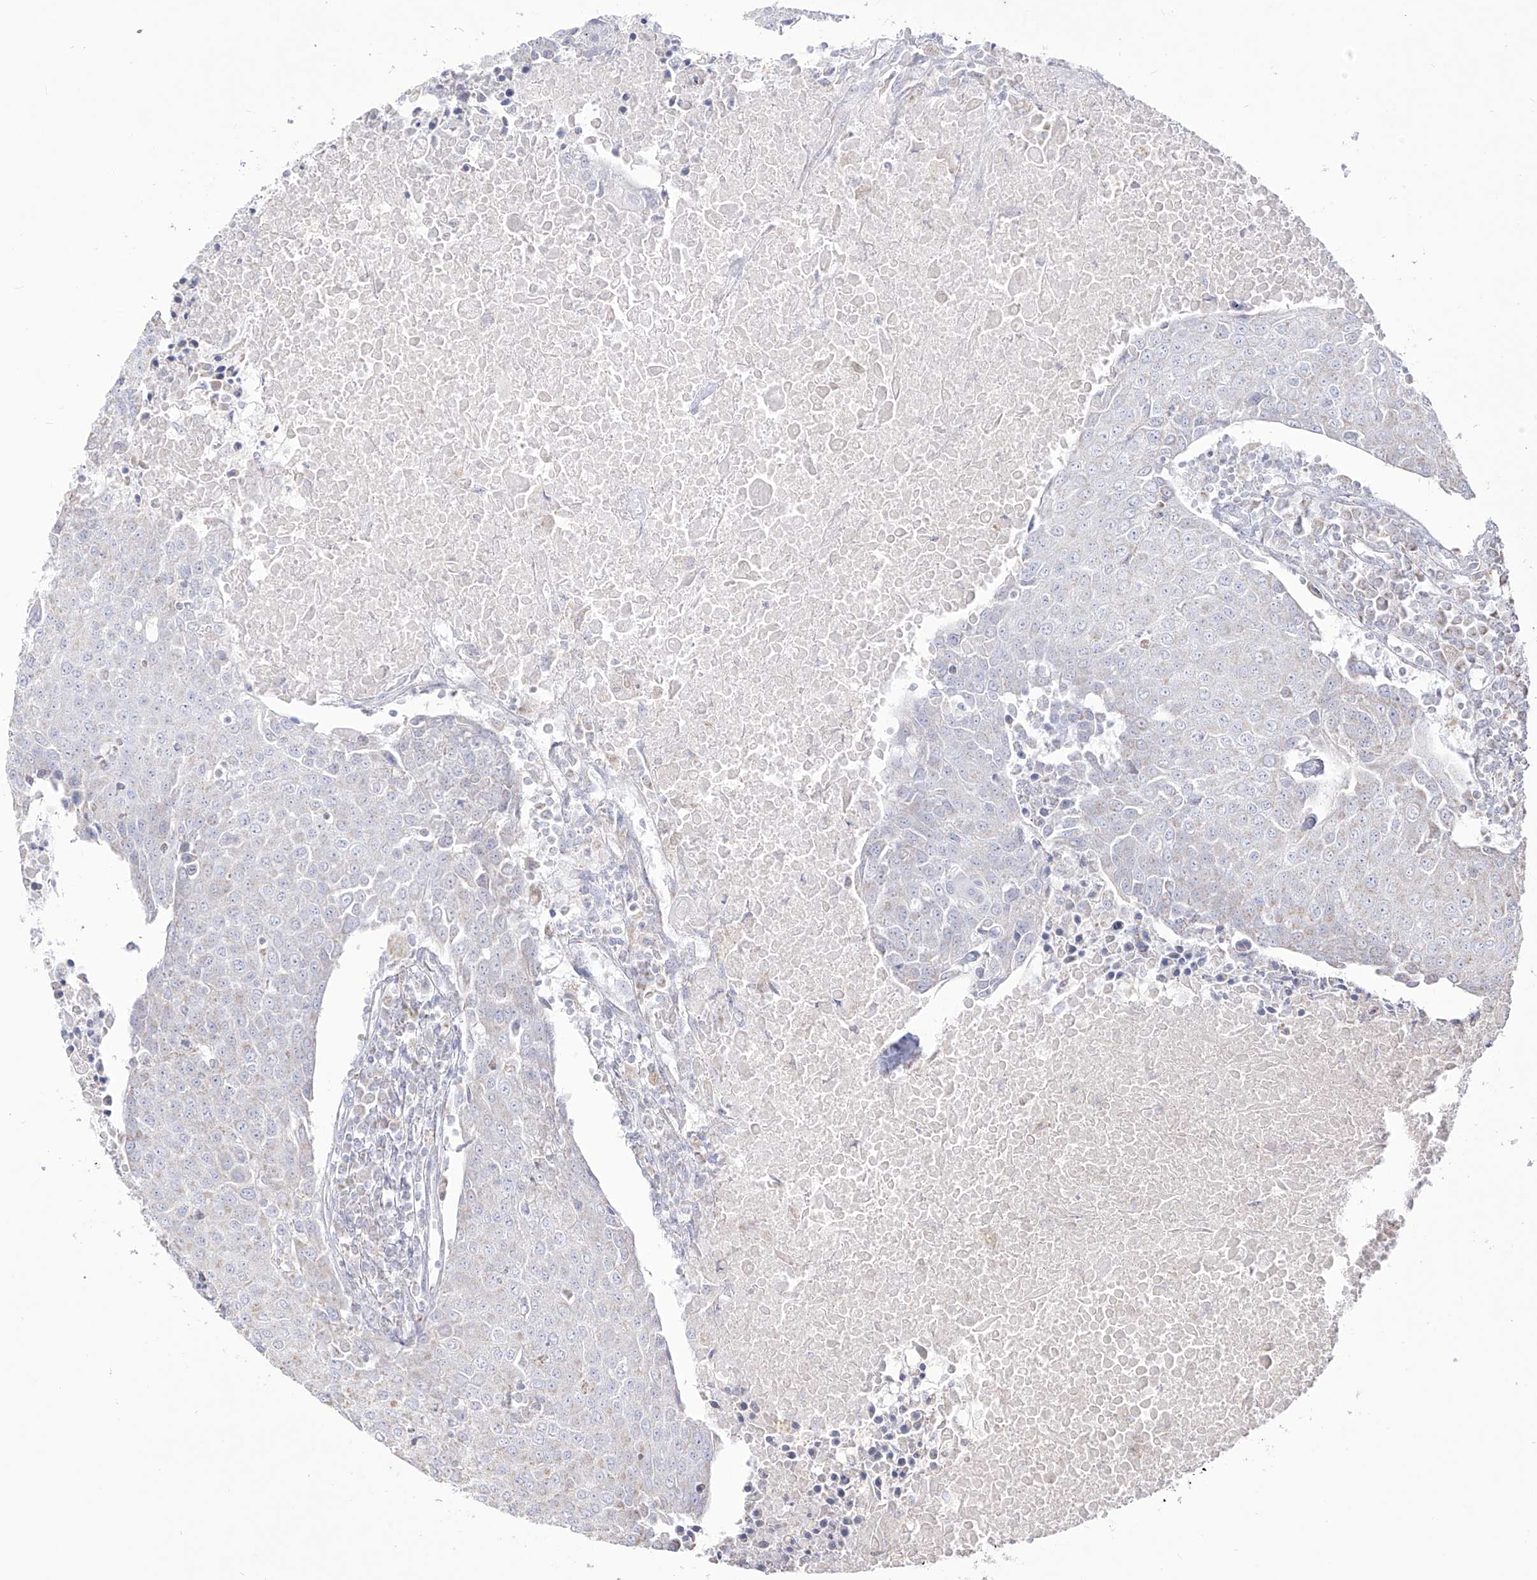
{"staining": {"intensity": "negative", "quantity": "none", "location": "none"}, "tissue": "urothelial cancer", "cell_type": "Tumor cells", "image_type": "cancer", "snomed": [{"axis": "morphology", "description": "Urothelial carcinoma, High grade"}, {"axis": "topography", "description": "Urinary bladder"}], "caption": "IHC of human urothelial cancer demonstrates no staining in tumor cells.", "gene": "RCHY1", "patient": {"sex": "female", "age": 85}}